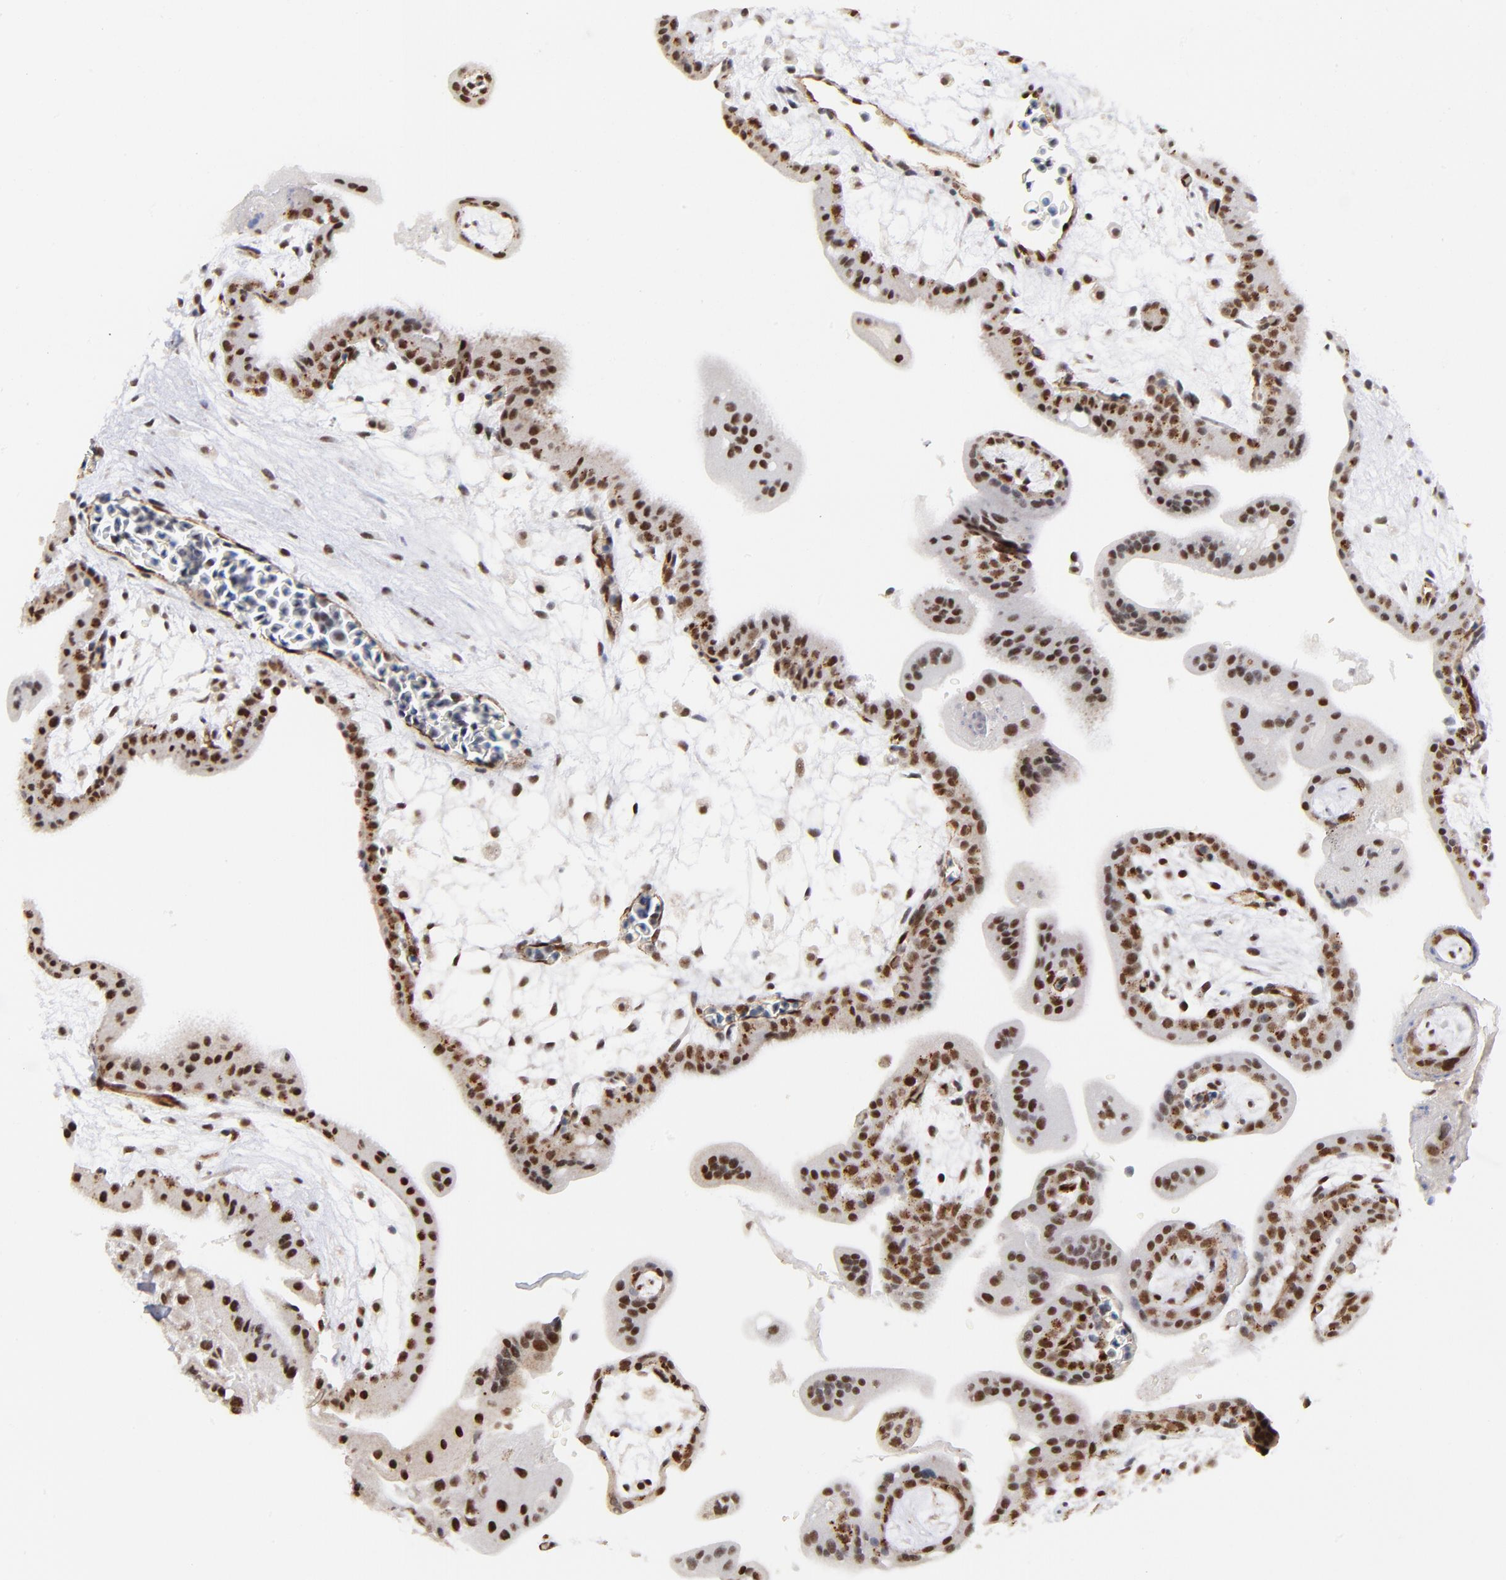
{"staining": {"intensity": "moderate", "quantity": ">75%", "location": "nuclear"}, "tissue": "placenta", "cell_type": "Decidual cells", "image_type": "normal", "snomed": [{"axis": "morphology", "description": "Normal tissue, NOS"}, {"axis": "topography", "description": "Placenta"}], "caption": "This photomicrograph displays benign placenta stained with IHC to label a protein in brown. The nuclear of decidual cells show moderate positivity for the protein. Nuclei are counter-stained blue.", "gene": "GABPA", "patient": {"sex": "female", "age": 35}}